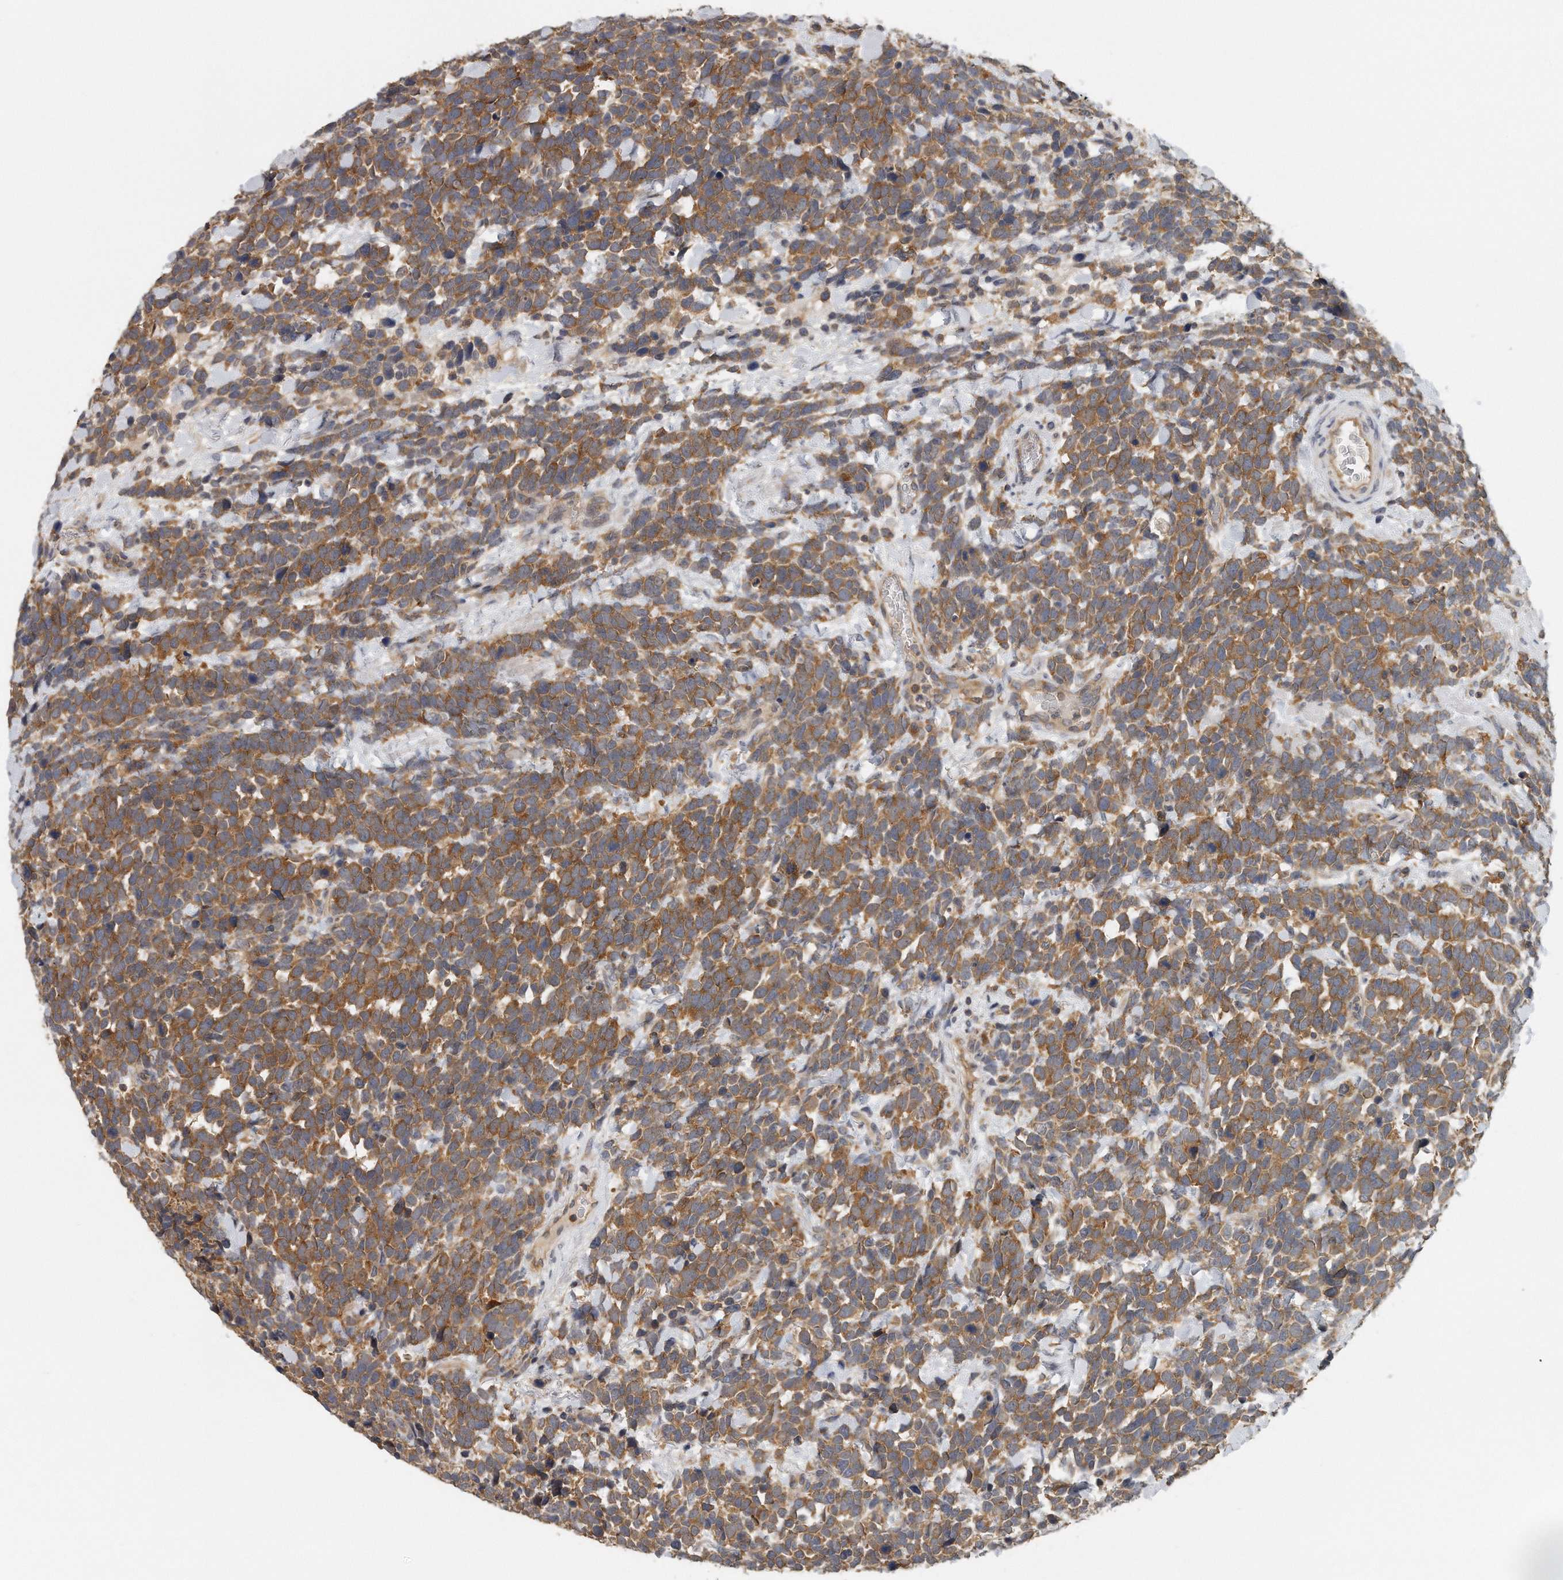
{"staining": {"intensity": "moderate", "quantity": ">75%", "location": "cytoplasmic/membranous"}, "tissue": "urothelial cancer", "cell_type": "Tumor cells", "image_type": "cancer", "snomed": [{"axis": "morphology", "description": "Urothelial carcinoma, High grade"}, {"axis": "topography", "description": "Urinary bladder"}], "caption": "The micrograph reveals a brown stain indicating the presence of a protein in the cytoplasmic/membranous of tumor cells in urothelial carcinoma (high-grade). Nuclei are stained in blue.", "gene": "EIF3I", "patient": {"sex": "female", "age": 82}}